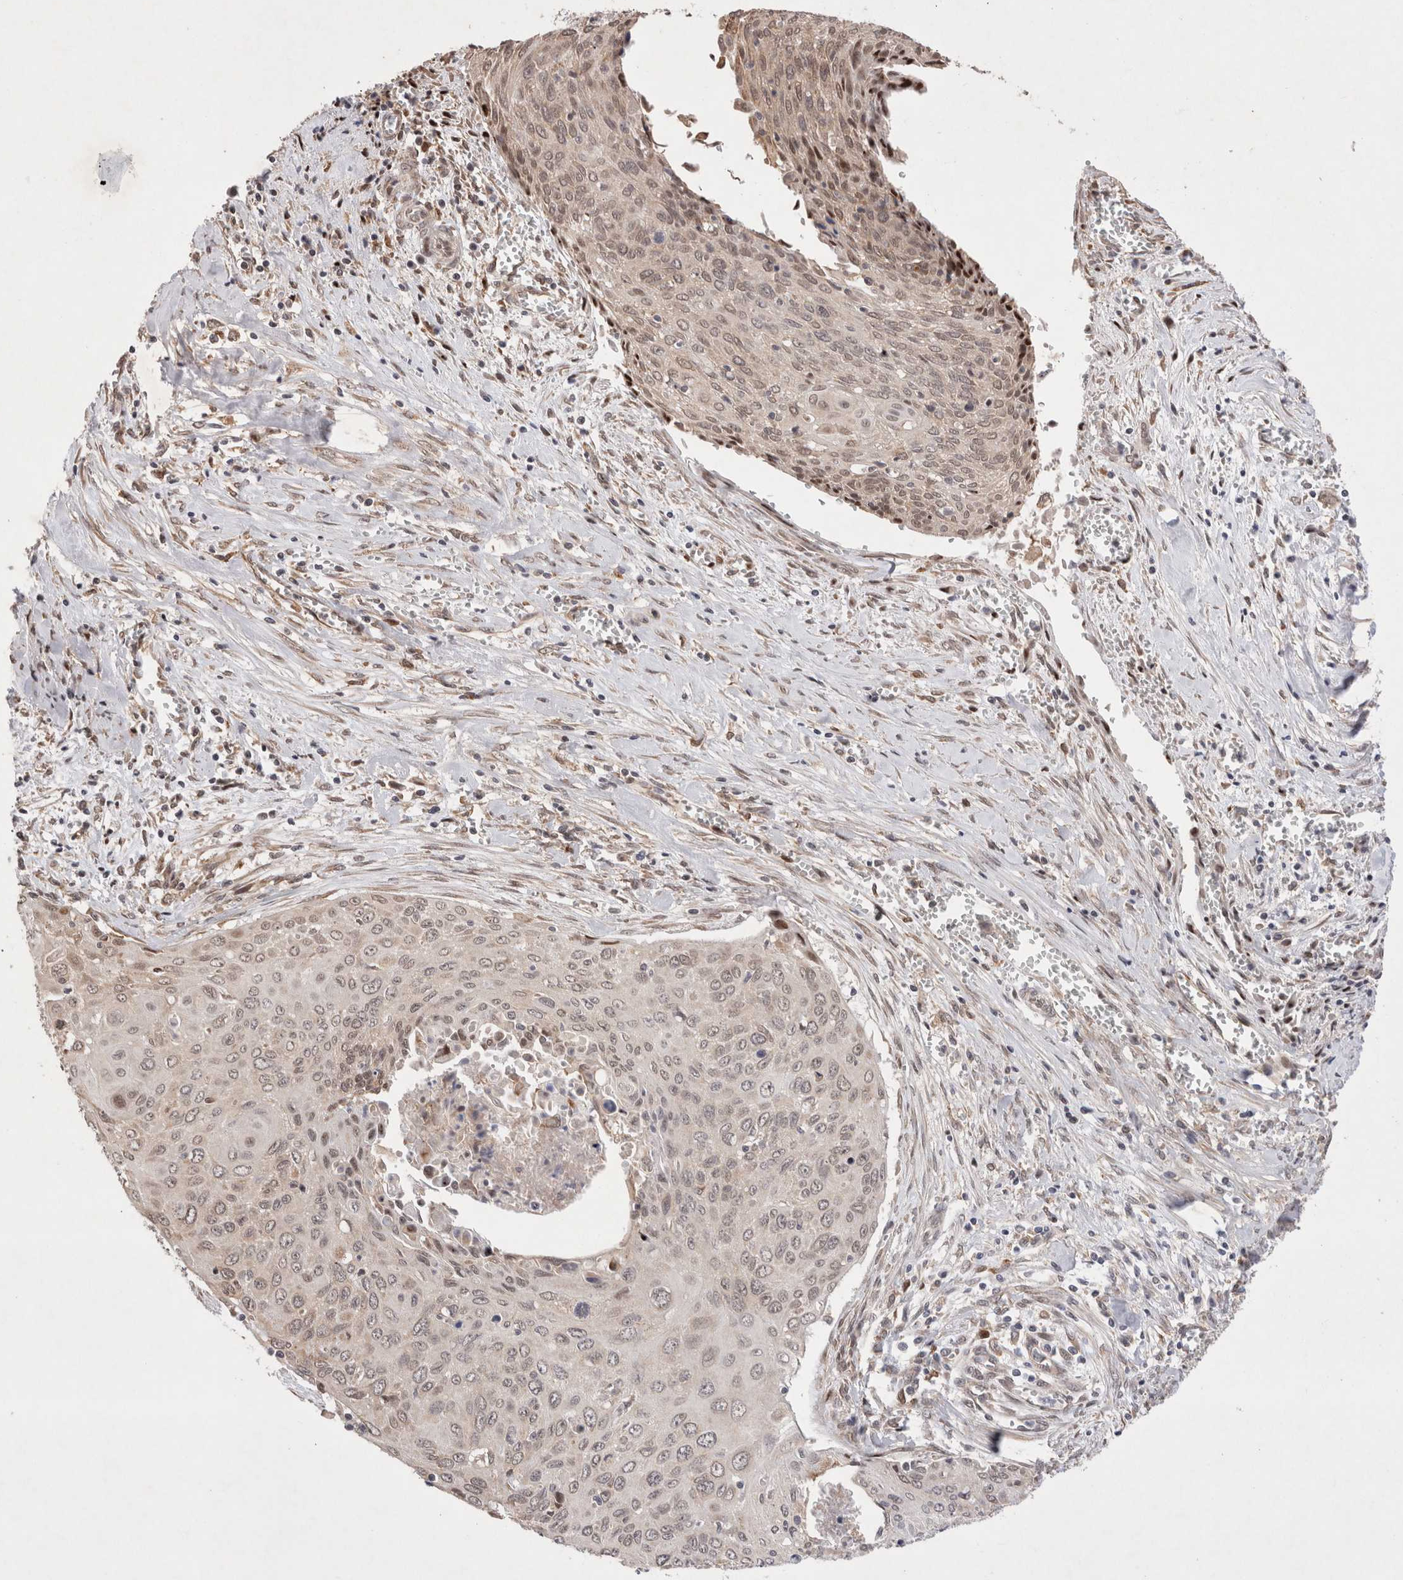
{"staining": {"intensity": "weak", "quantity": "25%-75%", "location": "cytoplasmic/membranous,nuclear"}, "tissue": "cervical cancer", "cell_type": "Tumor cells", "image_type": "cancer", "snomed": [{"axis": "morphology", "description": "Squamous cell carcinoma, NOS"}, {"axis": "topography", "description": "Cervix"}], "caption": "Weak cytoplasmic/membranous and nuclear protein expression is identified in approximately 25%-75% of tumor cells in cervical squamous cell carcinoma.", "gene": "GIMAP6", "patient": {"sex": "female", "age": 55}}